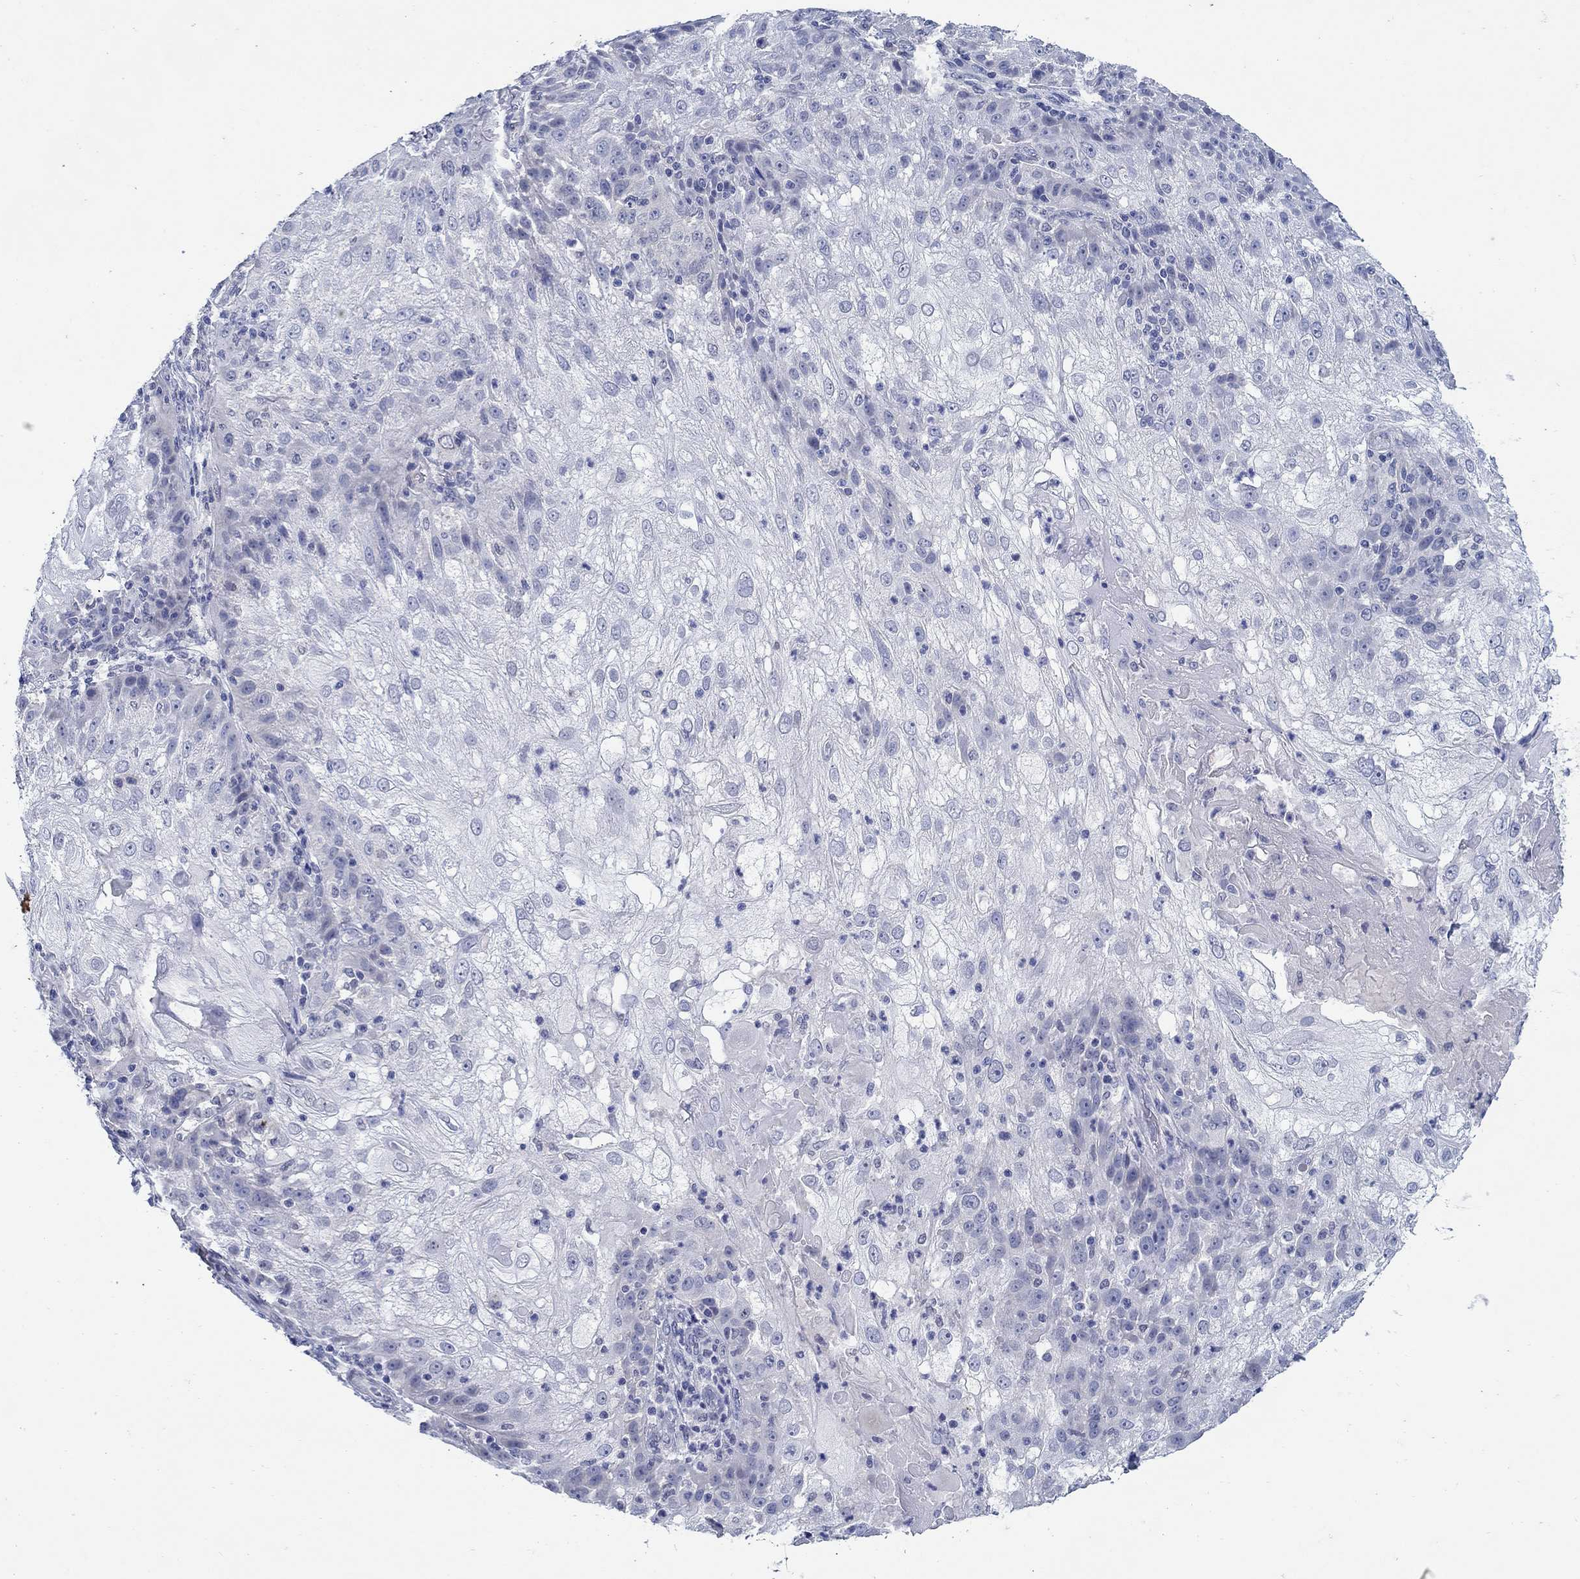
{"staining": {"intensity": "negative", "quantity": "none", "location": "none"}, "tissue": "skin cancer", "cell_type": "Tumor cells", "image_type": "cancer", "snomed": [{"axis": "morphology", "description": "Normal tissue, NOS"}, {"axis": "morphology", "description": "Squamous cell carcinoma, NOS"}, {"axis": "topography", "description": "Skin"}], "caption": "This histopathology image is of squamous cell carcinoma (skin) stained with immunohistochemistry to label a protein in brown with the nuclei are counter-stained blue. There is no expression in tumor cells.", "gene": "MC2R", "patient": {"sex": "female", "age": 83}}